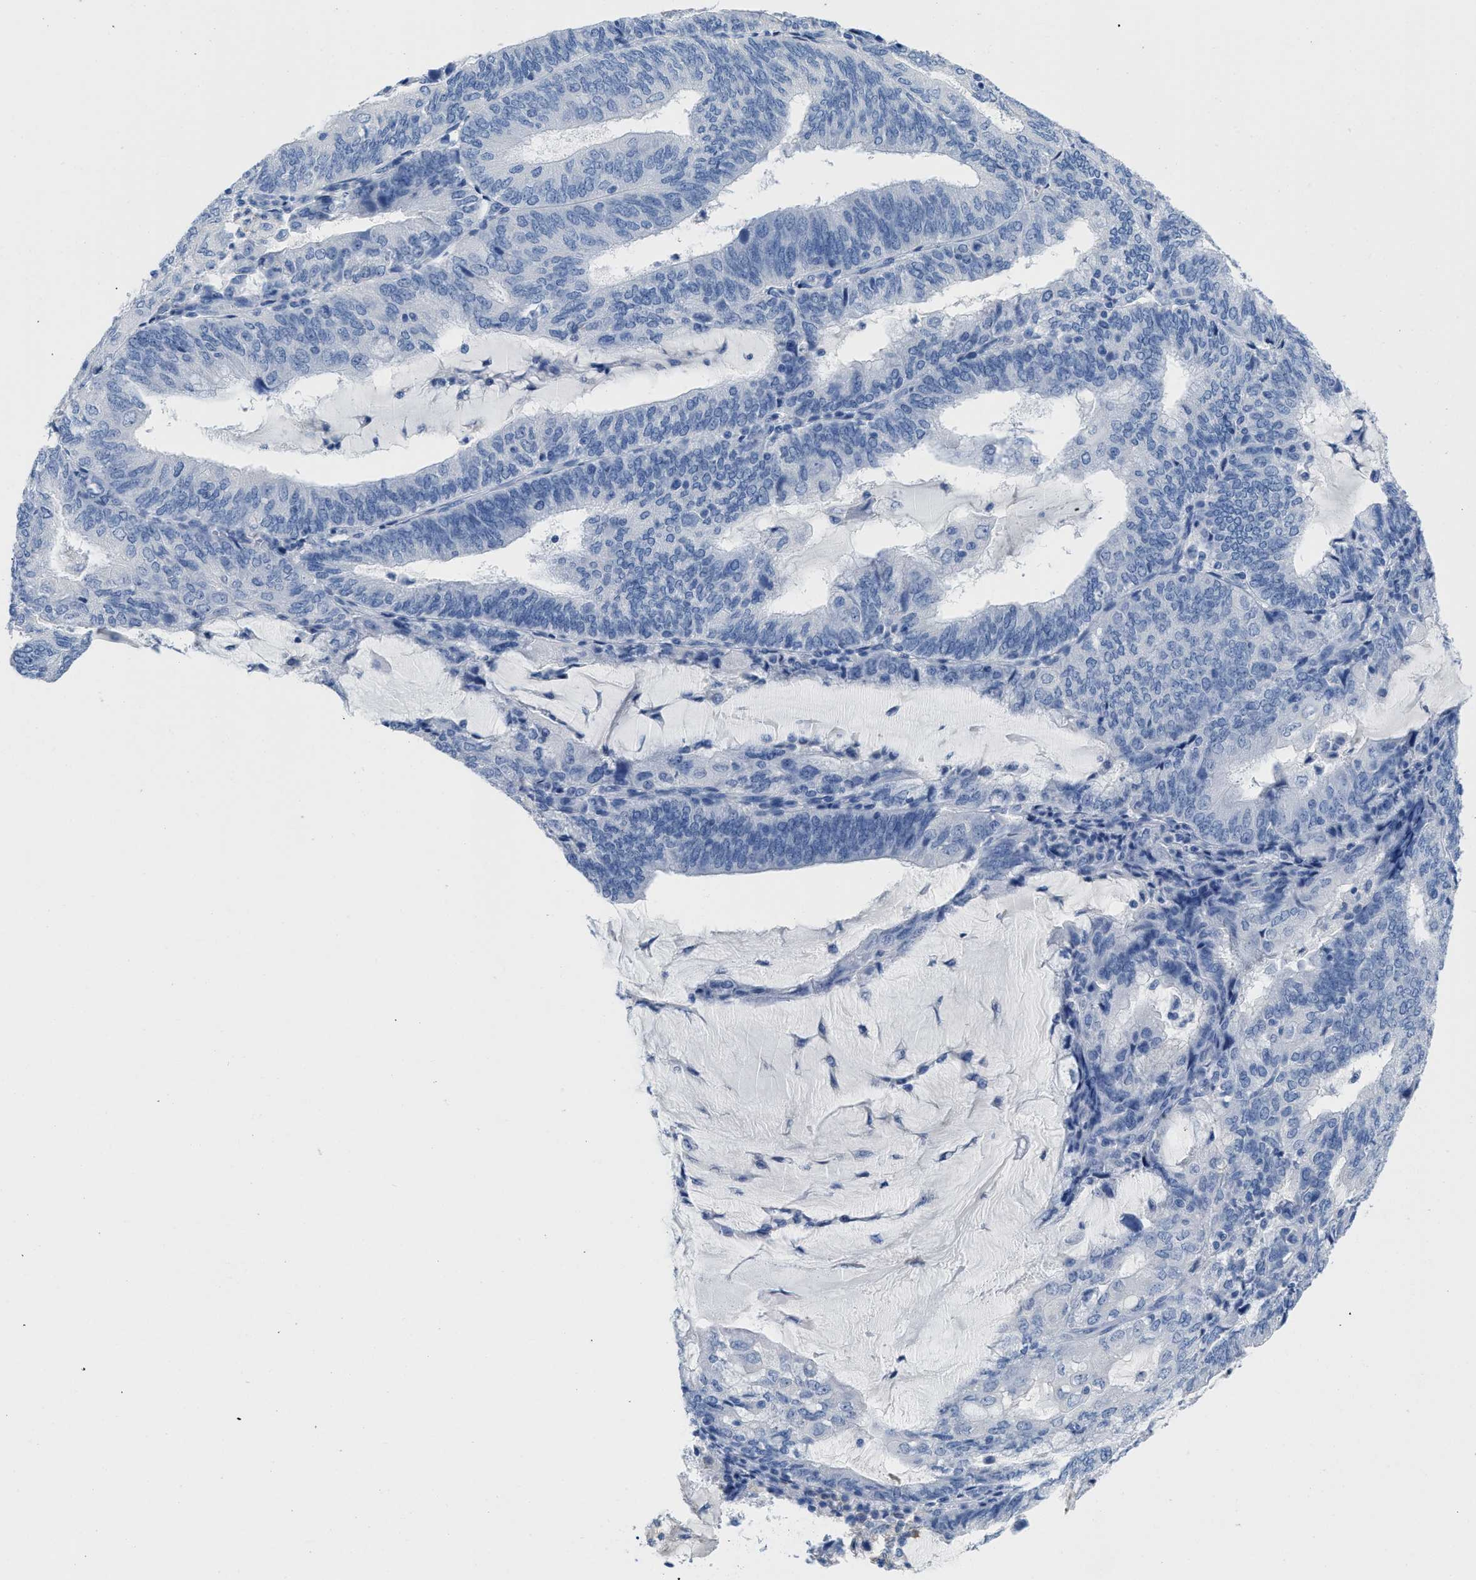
{"staining": {"intensity": "negative", "quantity": "none", "location": "none"}, "tissue": "endometrial cancer", "cell_type": "Tumor cells", "image_type": "cancer", "snomed": [{"axis": "morphology", "description": "Adenocarcinoma, NOS"}, {"axis": "topography", "description": "Endometrium"}], "caption": "This is an immunohistochemistry (IHC) histopathology image of human endometrial cancer. There is no staining in tumor cells.", "gene": "CR1", "patient": {"sex": "female", "age": 81}}